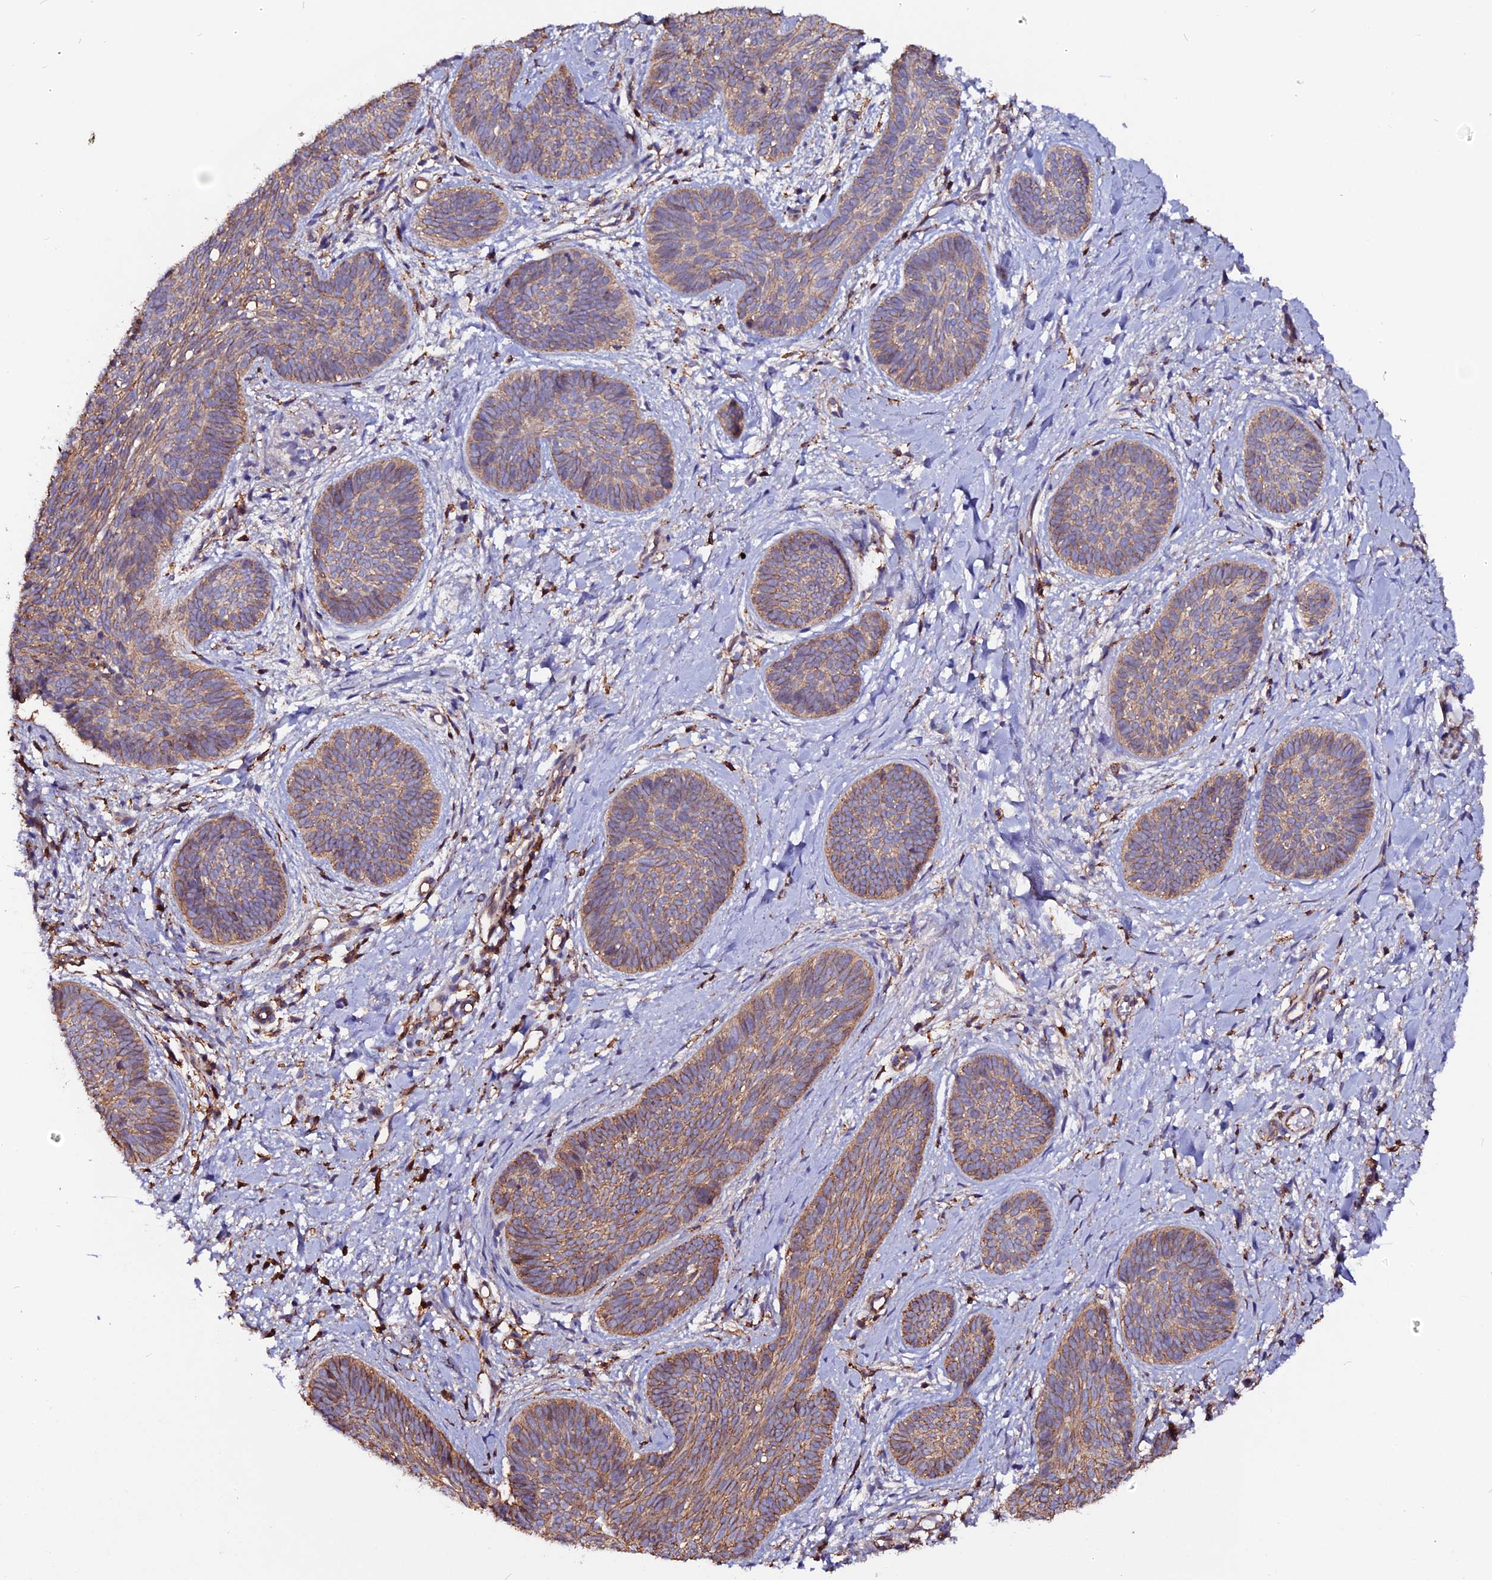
{"staining": {"intensity": "moderate", "quantity": "25%-75%", "location": "cytoplasmic/membranous"}, "tissue": "skin cancer", "cell_type": "Tumor cells", "image_type": "cancer", "snomed": [{"axis": "morphology", "description": "Basal cell carcinoma"}, {"axis": "topography", "description": "Skin"}], "caption": "Human basal cell carcinoma (skin) stained with a brown dye shows moderate cytoplasmic/membranous positive positivity in approximately 25%-75% of tumor cells.", "gene": "USP17L15", "patient": {"sex": "female", "age": 81}}